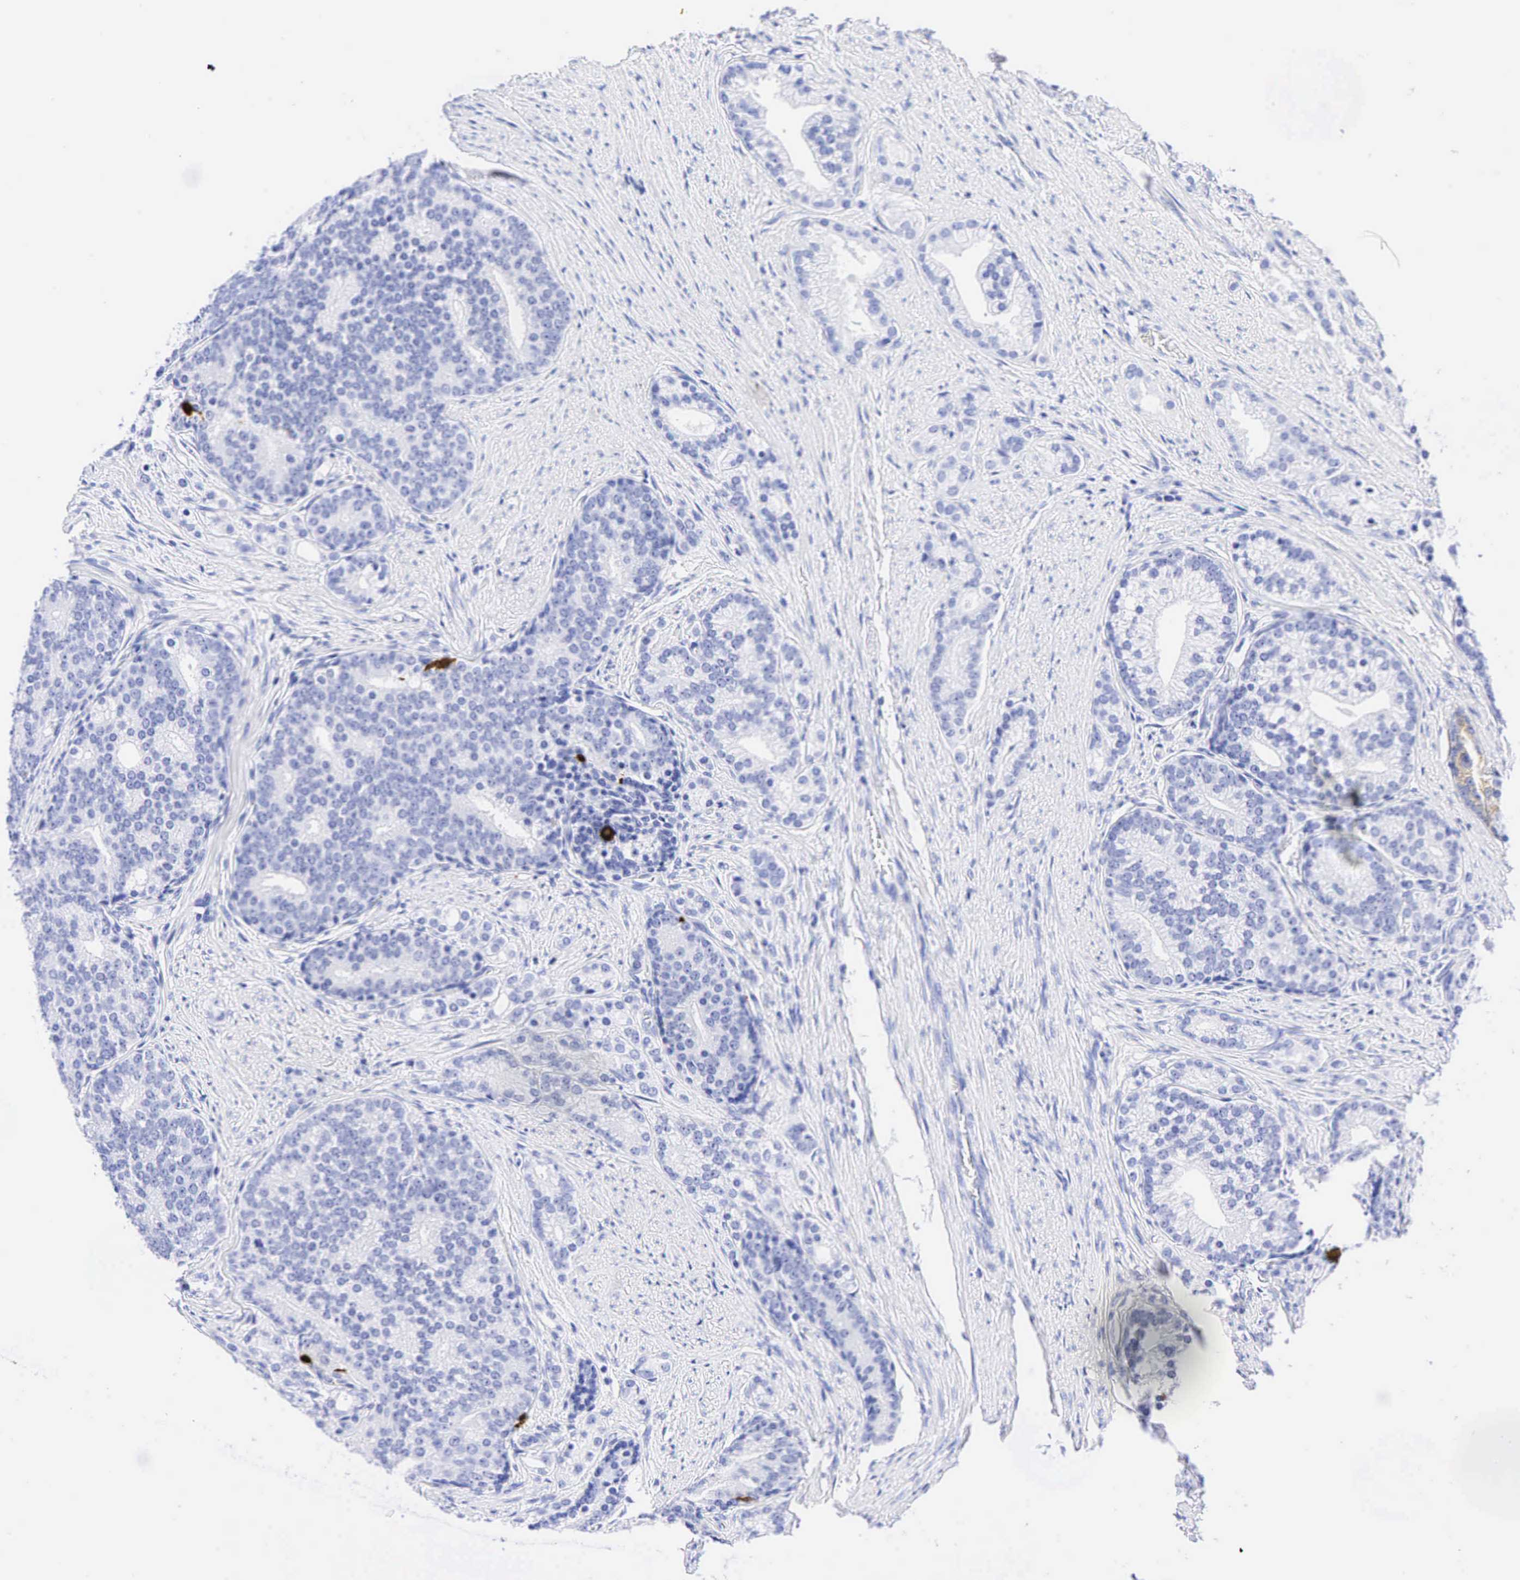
{"staining": {"intensity": "negative", "quantity": "none", "location": "none"}, "tissue": "prostate cancer", "cell_type": "Tumor cells", "image_type": "cancer", "snomed": [{"axis": "morphology", "description": "Adenocarcinoma, Low grade"}, {"axis": "topography", "description": "Prostate"}], "caption": "Tumor cells show no significant staining in prostate cancer.", "gene": "CHGA", "patient": {"sex": "male", "age": 71}}